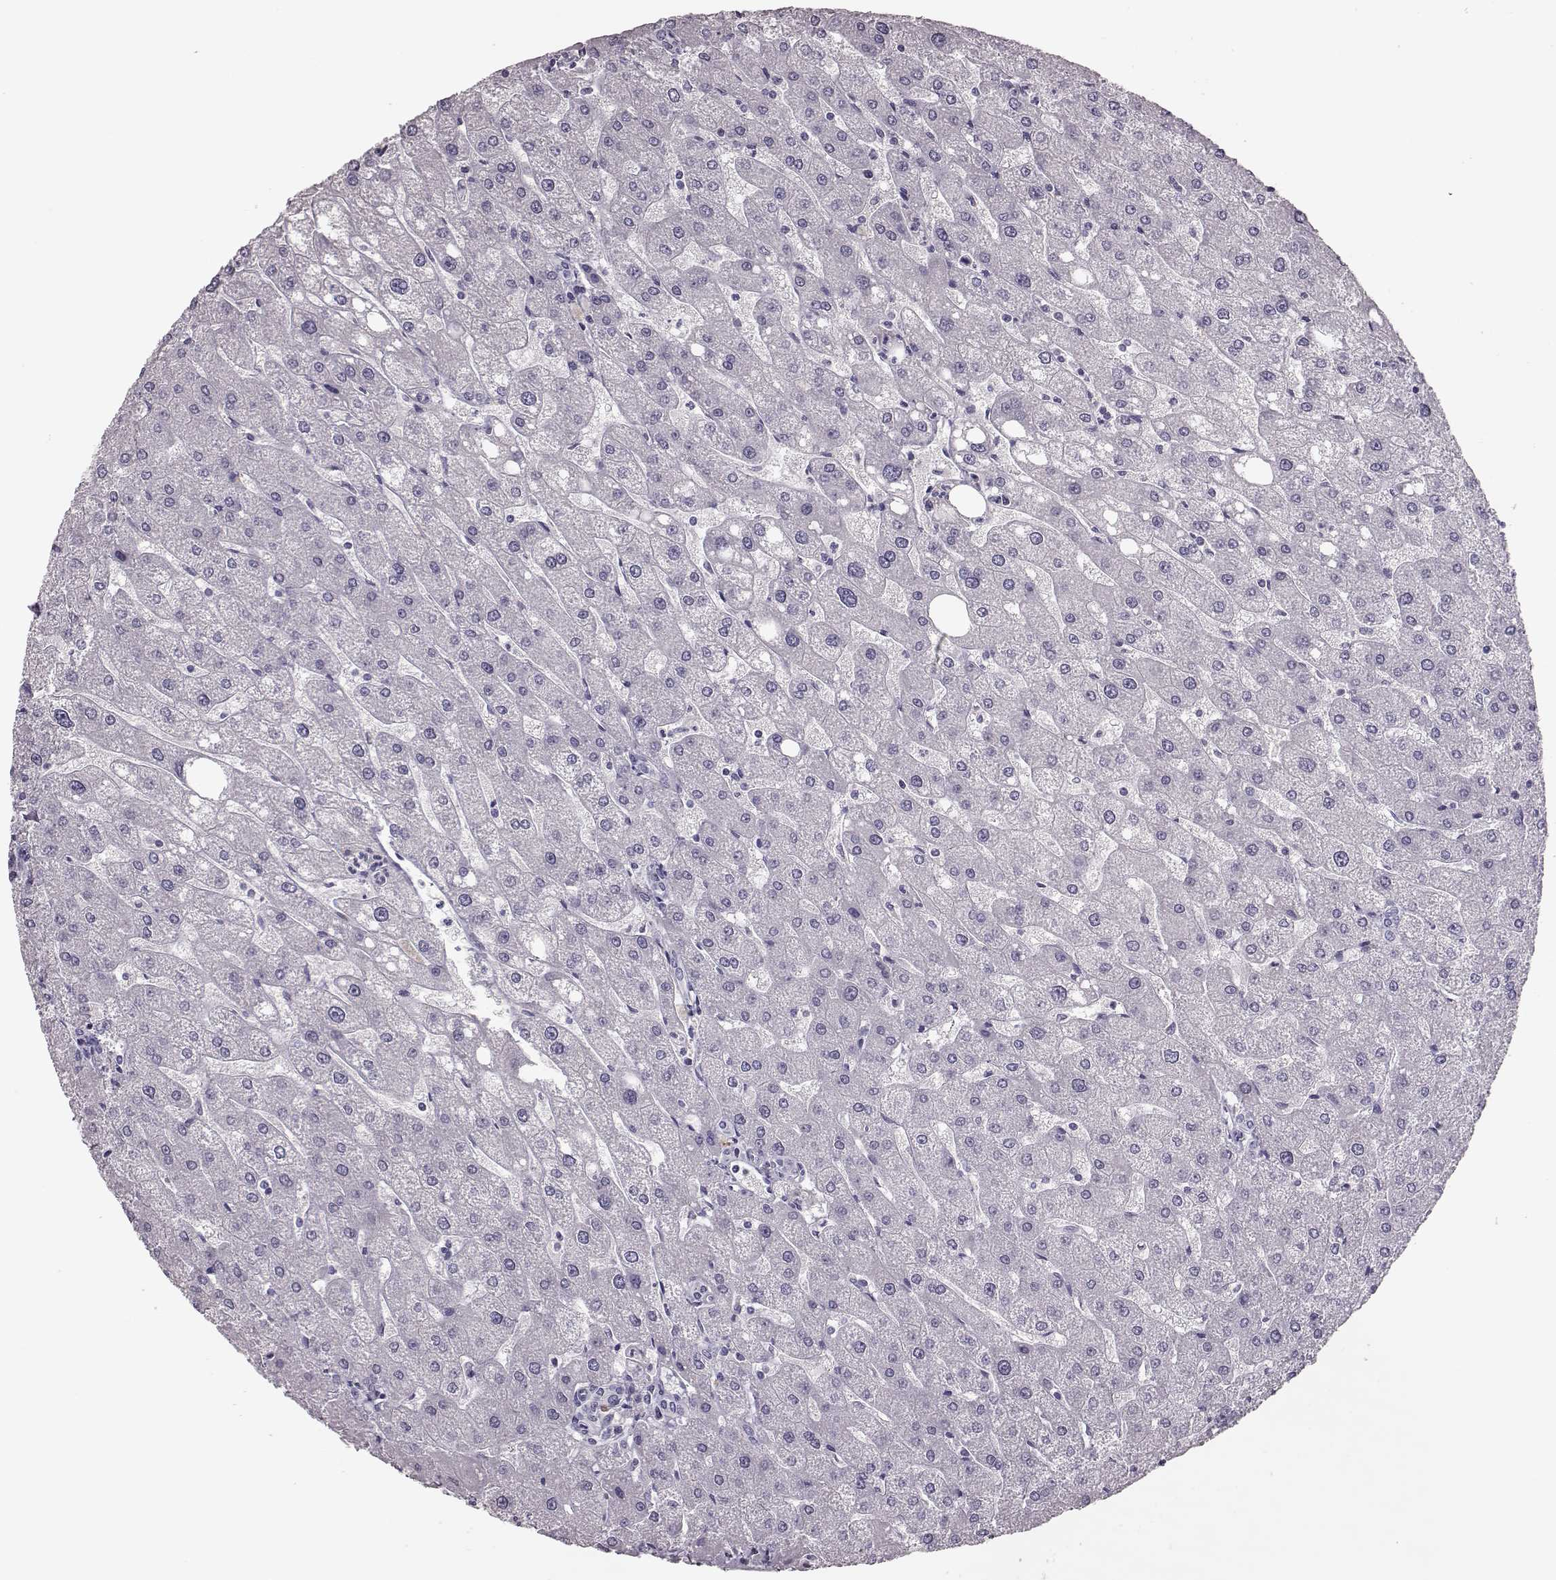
{"staining": {"intensity": "negative", "quantity": "none", "location": "none"}, "tissue": "liver", "cell_type": "Cholangiocytes", "image_type": "normal", "snomed": [{"axis": "morphology", "description": "Normal tissue, NOS"}, {"axis": "topography", "description": "Liver"}], "caption": "This is a histopathology image of IHC staining of benign liver, which shows no expression in cholangiocytes.", "gene": "NPTXR", "patient": {"sex": "male", "age": 67}}